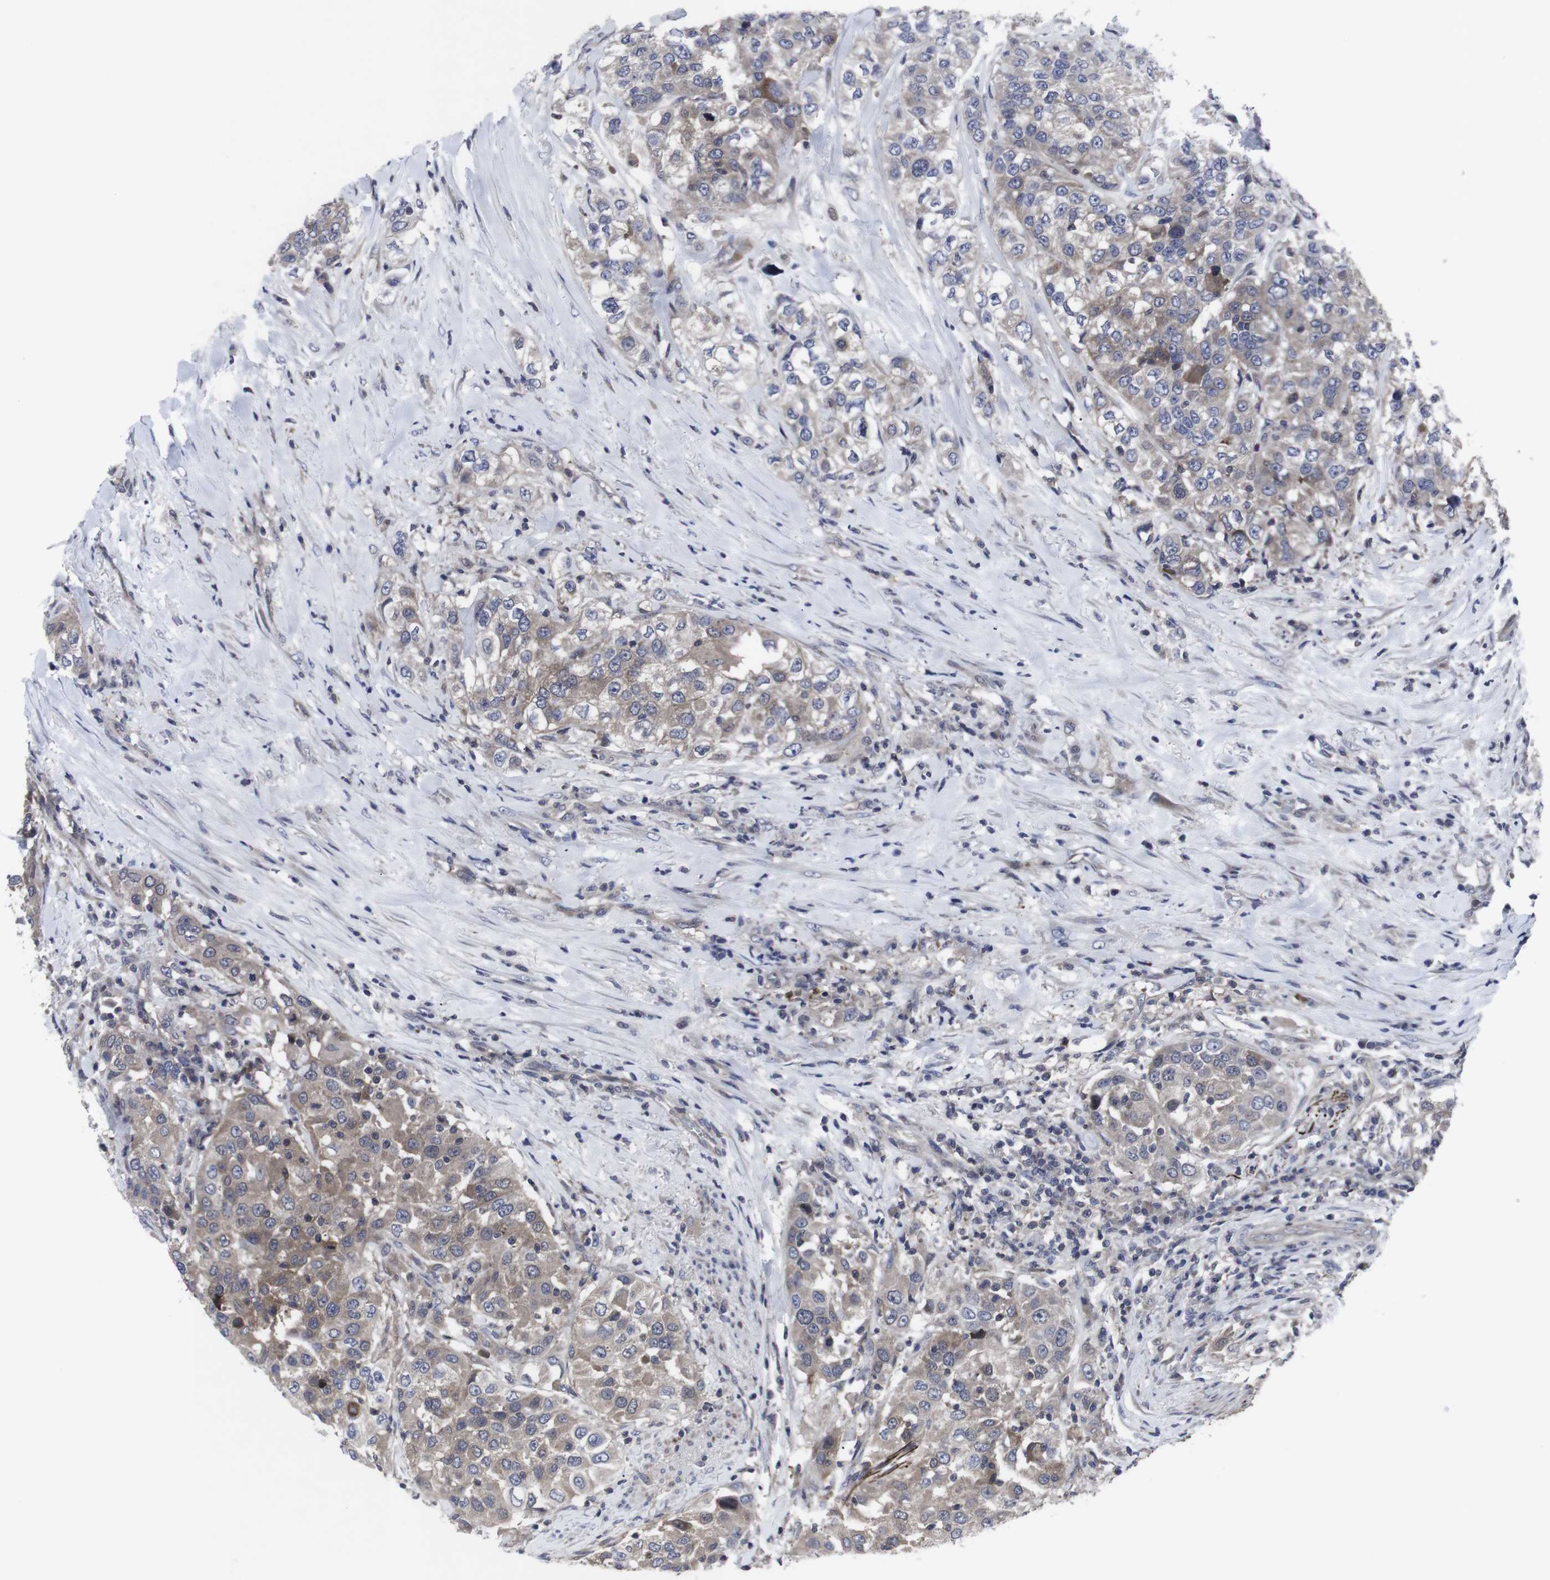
{"staining": {"intensity": "moderate", "quantity": ">75%", "location": "cytoplasmic/membranous"}, "tissue": "urothelial cancer", "cell_type": "Tumor cells", "image_type": "cancer", "snomed": [{"axis": "morphology", "description": "Urothelial carcinoma, High grade"}, {"axis": "topography", "description": "Urinary bladder"}], "caption": "Brown immunohistochemical staining in human high-grade urothelial carcinoma reveals moderate cytoplasmic/membranous expression in about >75% of tumor cells.", "gene": "HPRT1", "patient": {"sex": "female", "age": 80}}